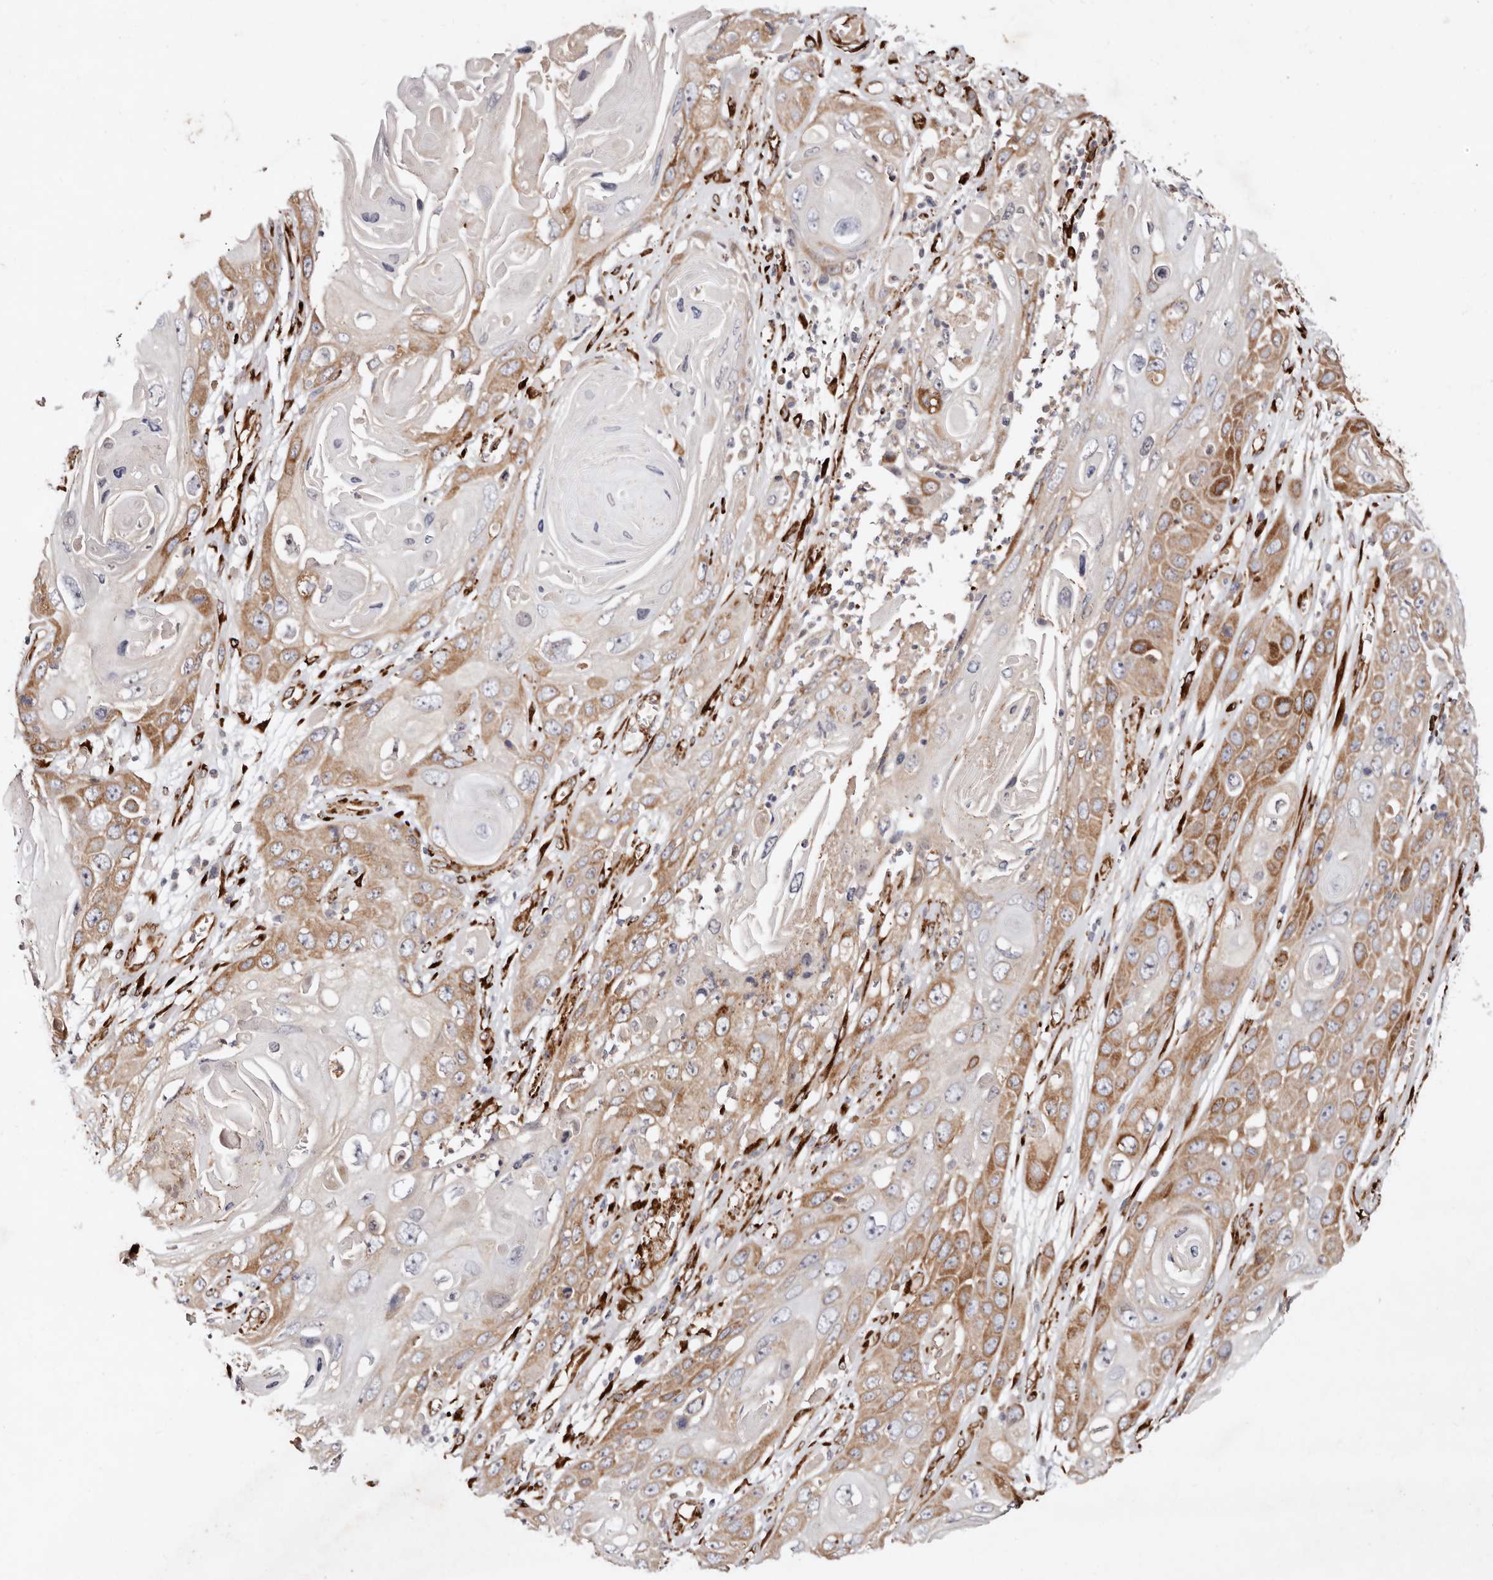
{"staining": {"intensity": "moderate", "quantity": ">75%", "location": "cytoplasmic/membranous"}, "tissue": "skin cancer", "cell_type": "Tumor cells", "image_type": "cancer", "snomed": [{"axis": "morphology", "description": "Squamous cell carcinoma, NOS"}, {"axis": "topography", "description": "Skin"}], "caption": "Tumor cells display moderate cytoplasmic/membranous staining in about >75% of cells in squamous cell carcinoma (skin).", "gene": "SERPINH1", "patient": {"sex": "male", "age": 55}}